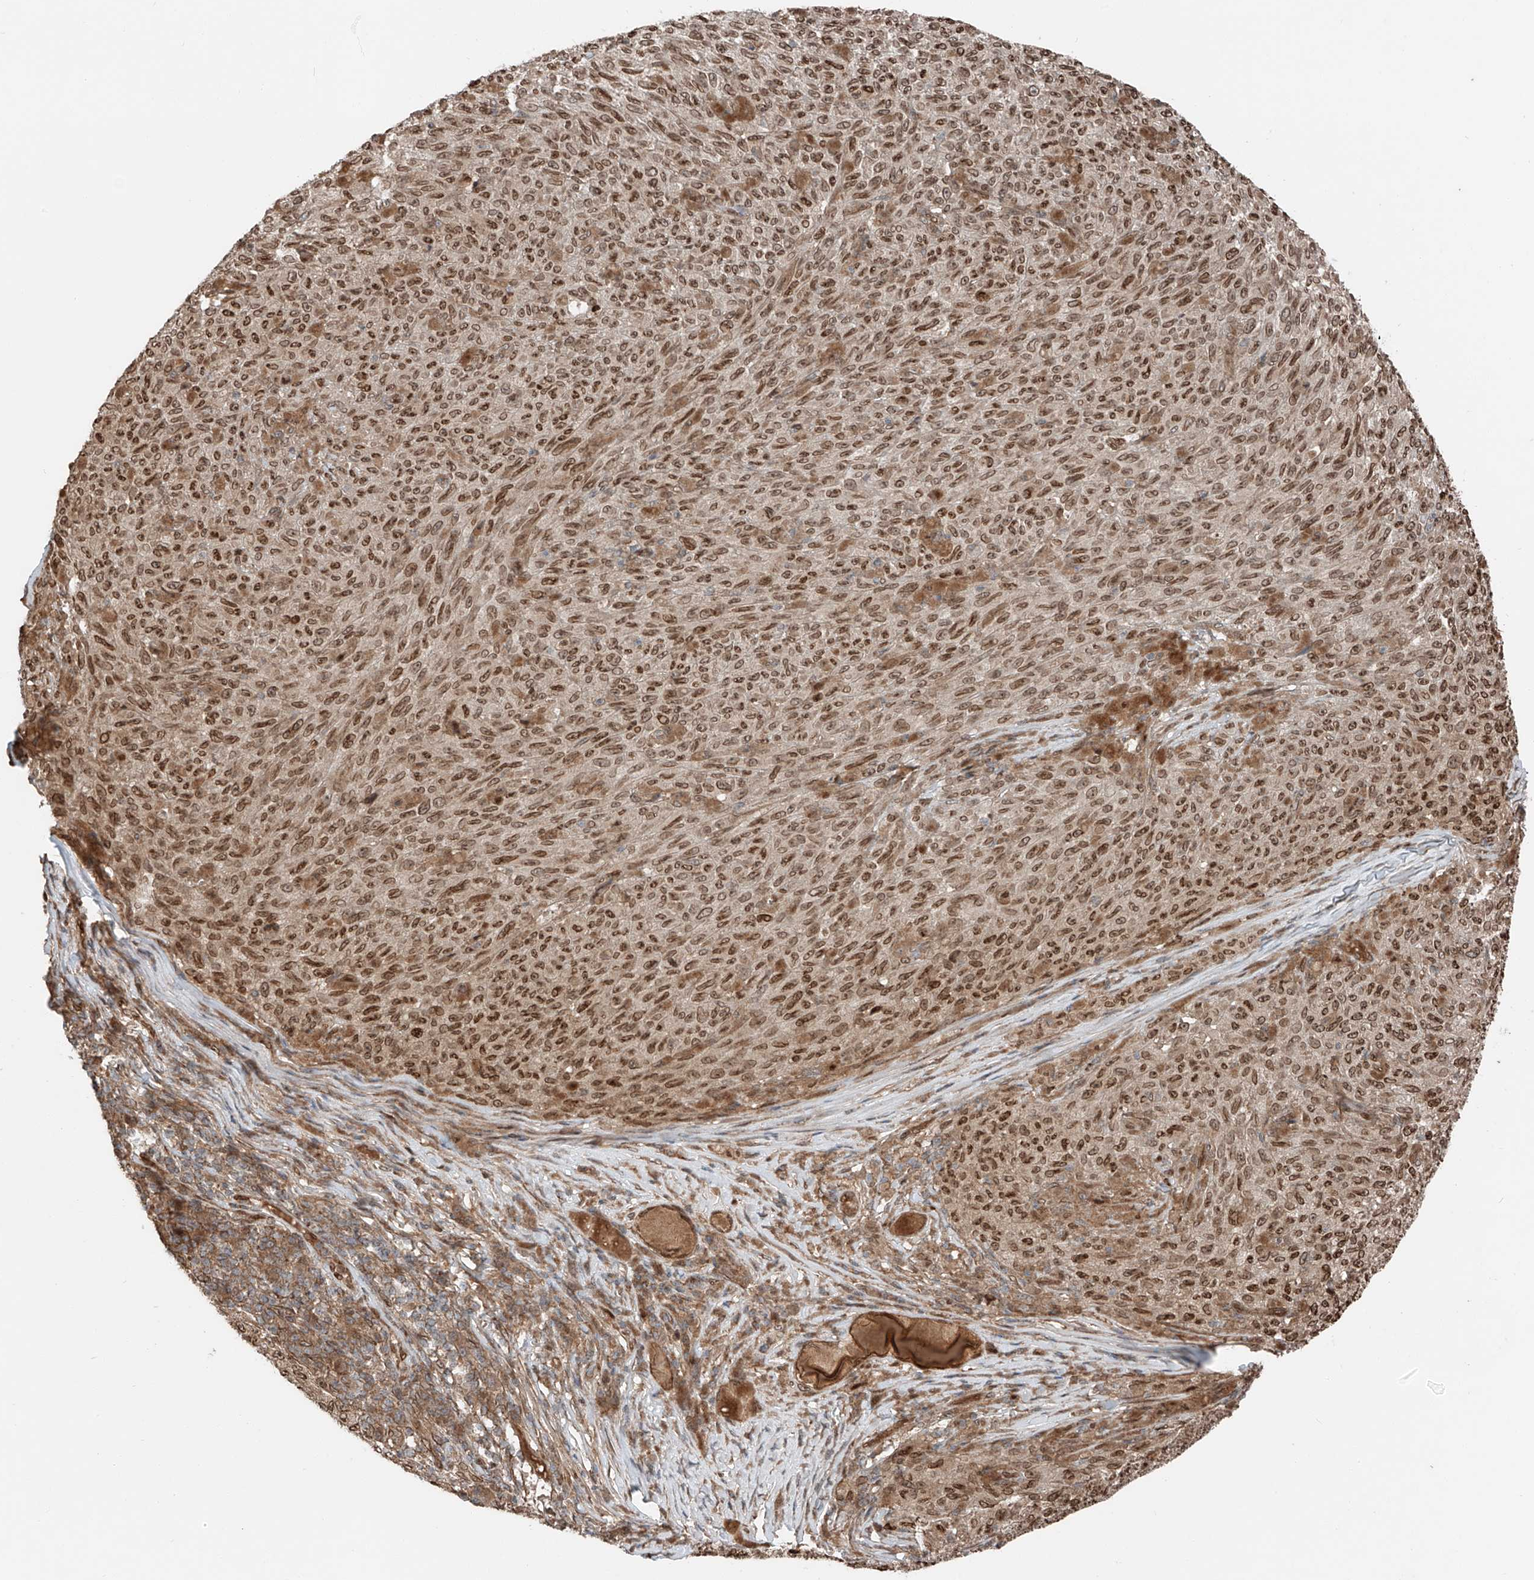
{"staining": {"intensity": "moderate", "quantity": ">75%", "location": "nuclear"}, "tissue": "melanoma", "cell_type": "Tumor cells", "image_type": "cancer", "snomed": [{"axis": "morphology", "description": "Malignant melanoma, NOS"}, {"axis": "topography", "description": "Skin"}], "caption": "Protein staining of melanoma tissue demonstrates moderate nuclear positivity in about >75% of tumor cells.", "gene": "CEP162", "patient": {"sex": "female", "age": 82}}